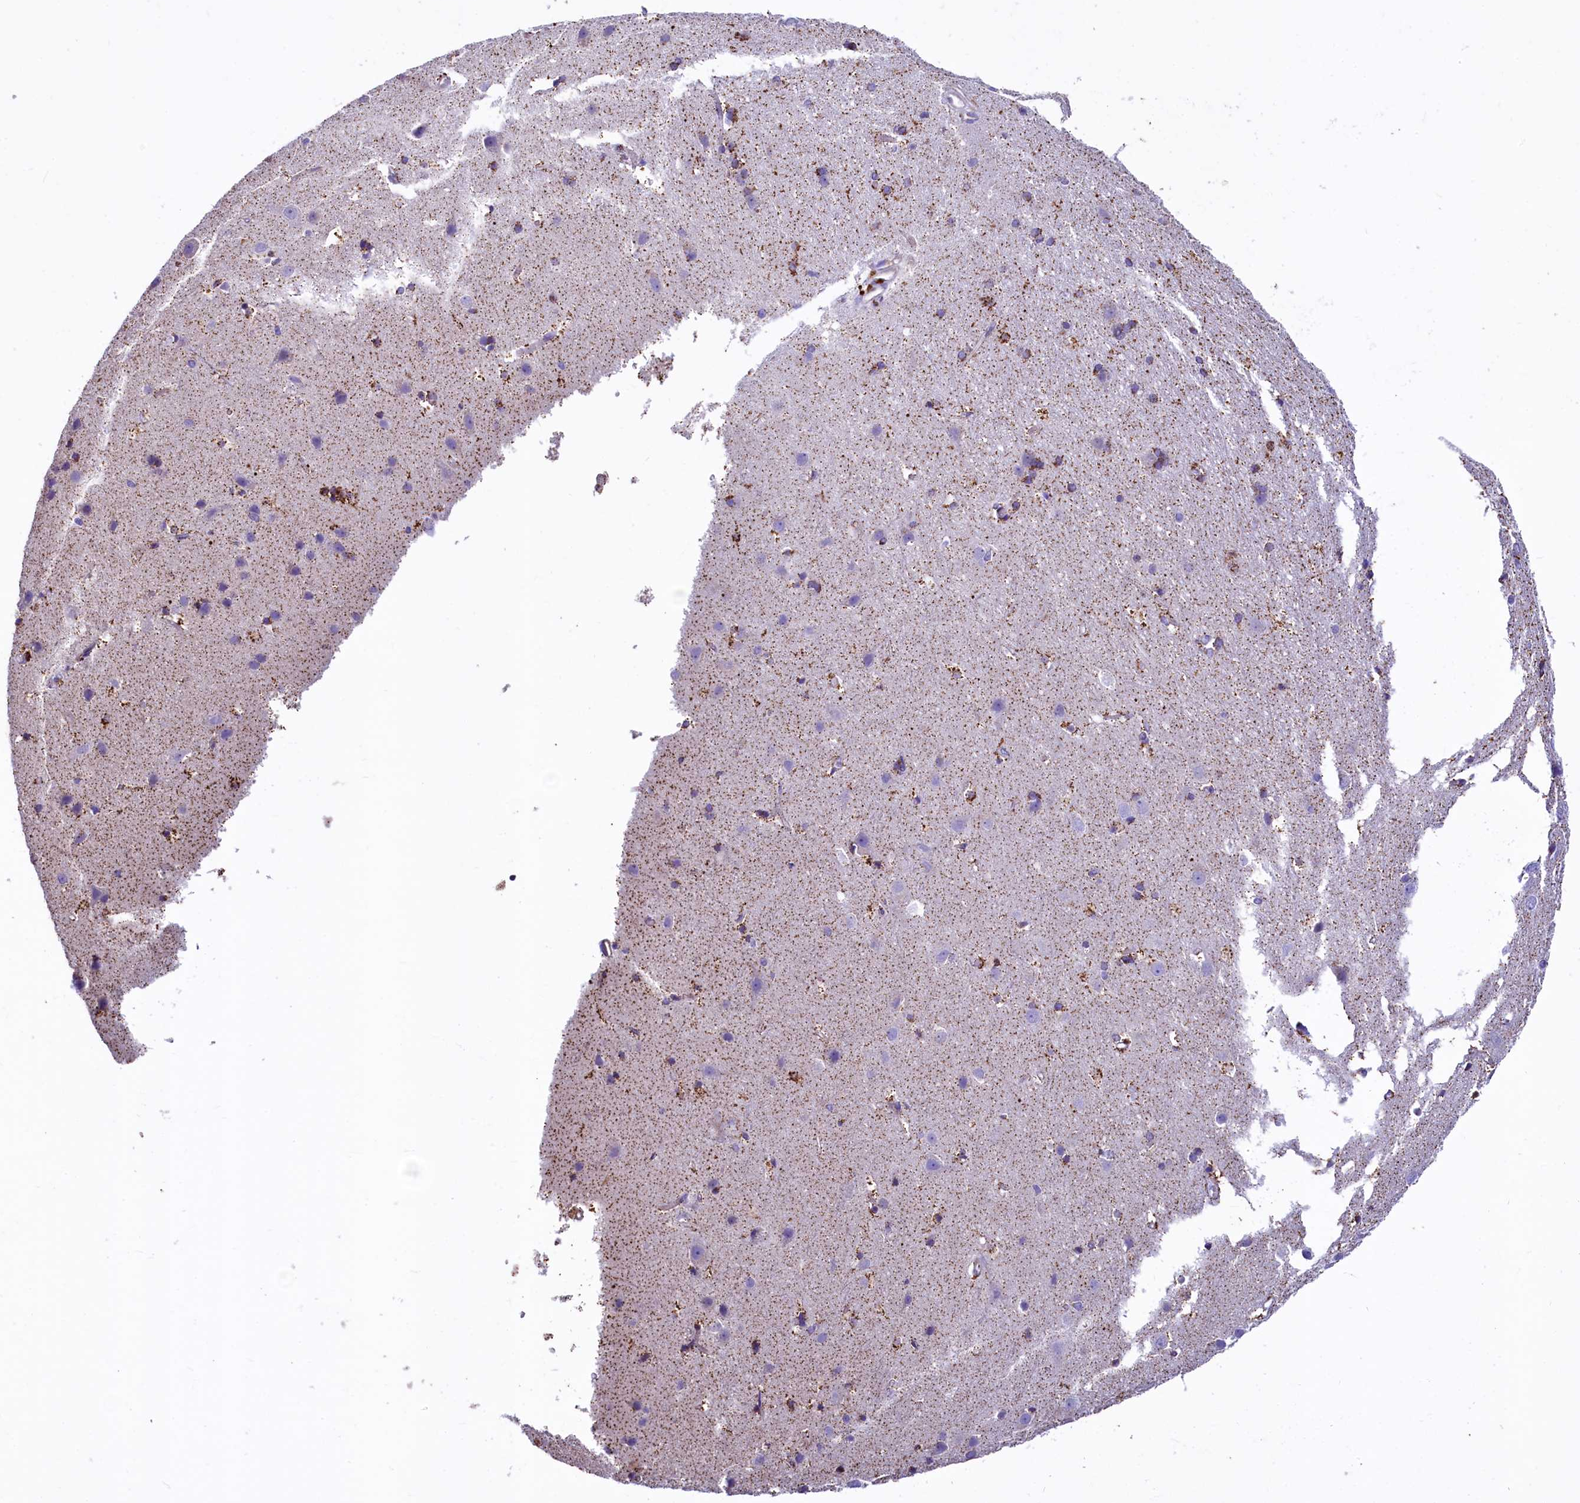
{"staining": {"intensity": "negative", "quantity": "none", "location": "none"}, "tissue": "cerebral cortex", "cell_type": "Endothelial cells", "image_type": "normal", "snomed": [{"axis": "morphology", "description": "Normal tissue, NOS"}, {"axis": "topography", "description": "Cerebral cortex"}], "caption": "Immunohistochemistry (IHC) of unremarkable human cerebral cortex exhibits no positivity in endothelial cells.", "gene": "VWCE", "patient": {"sex": "male", "age": 54}}